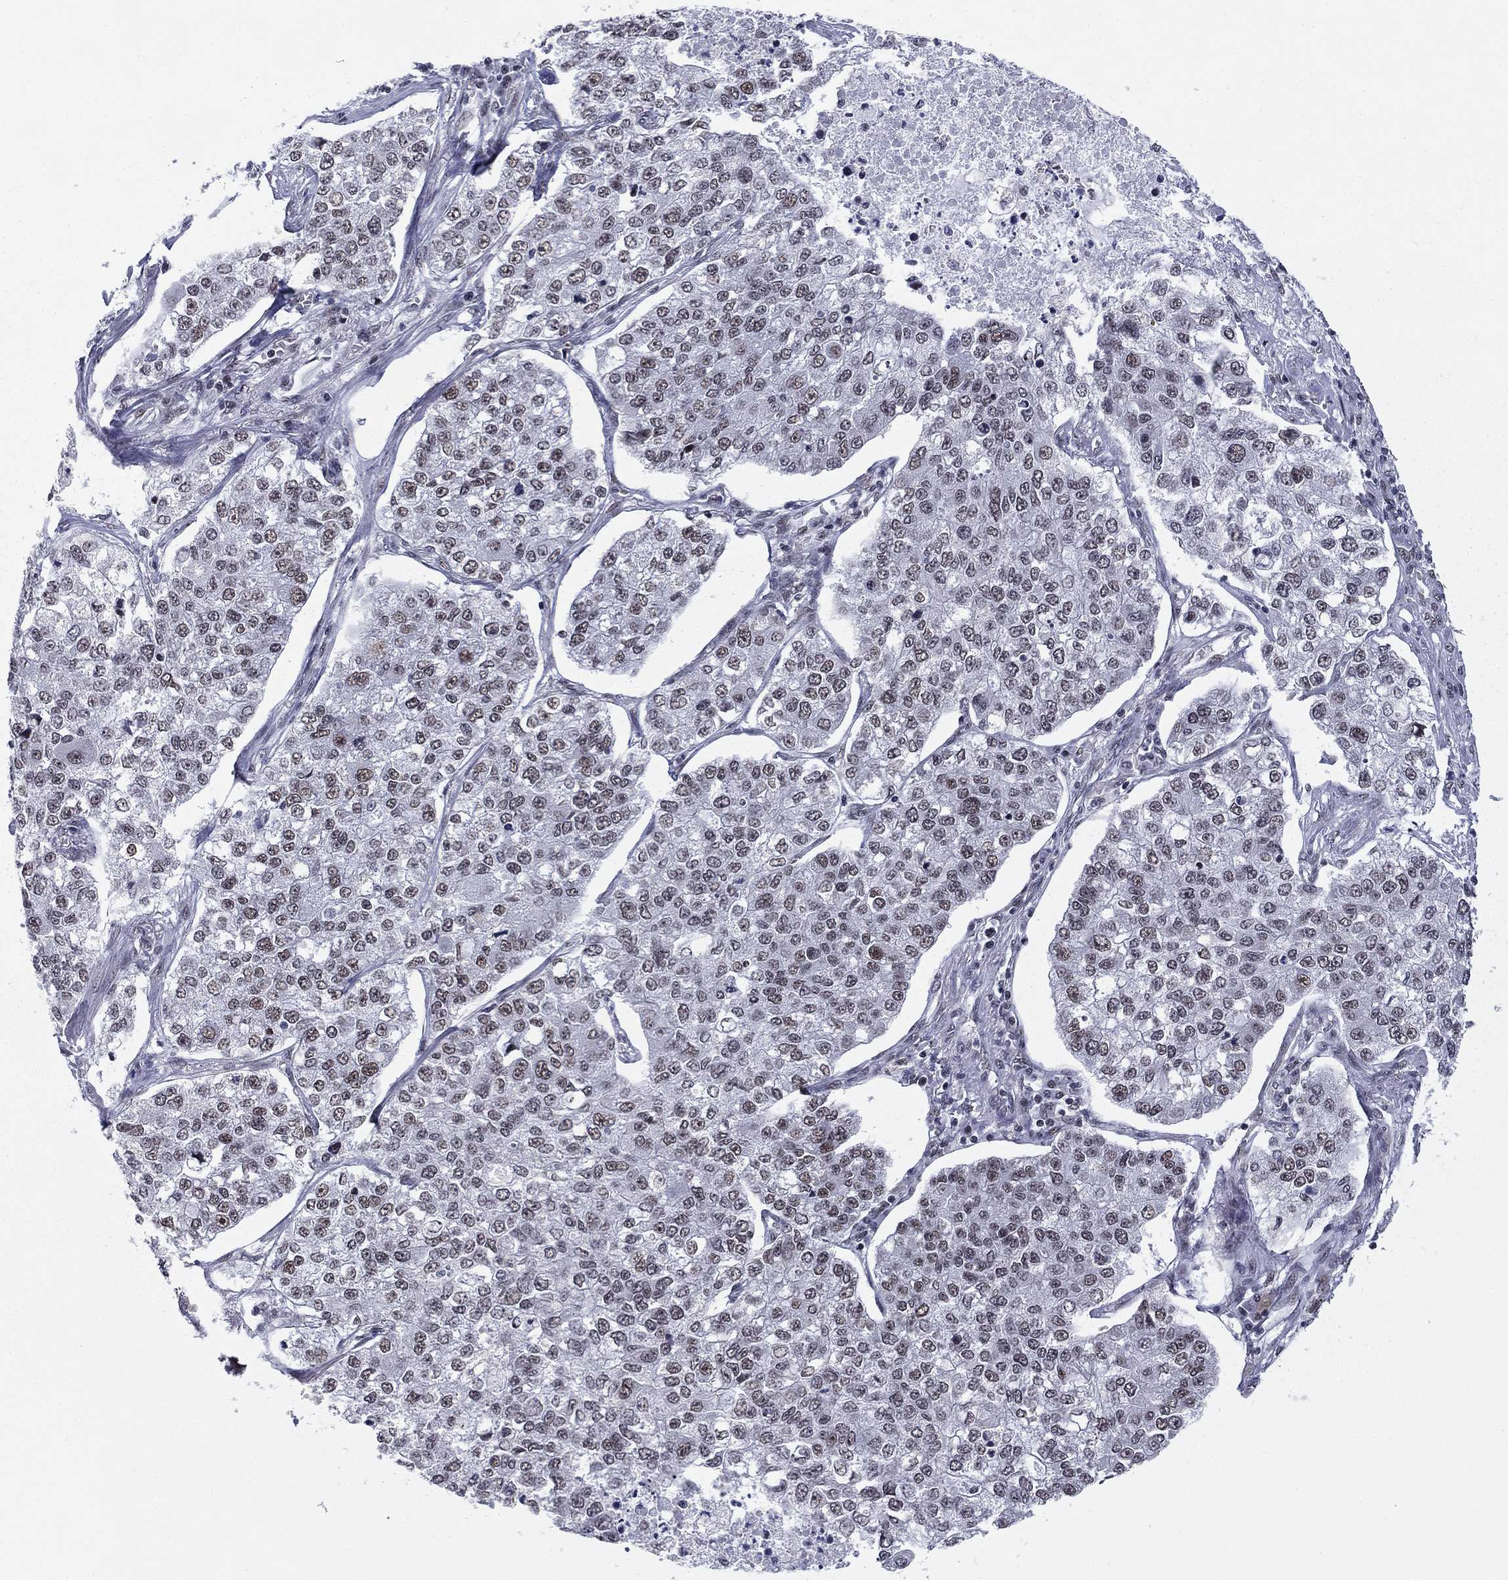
{"staining": {"intensity": "negative", "quantity": "none", "location": "none"}, "tissue": "lung cancer", "cell_type": "Tumor cells", "image_type": "cancer", "snomed": [{"axis": "morphology", "description": "Adenocarcinoma, NOS"}, {"axis": "topography", "description": "Lung"}], "caption": "A high-resolution photomicrograph shows immunohistochemistry staining of lung adenocarcinoma, which reveals no significant positivity in tumor cells.", "gene": "ETV5", "patient": {"sex": "male", "age": 49}}